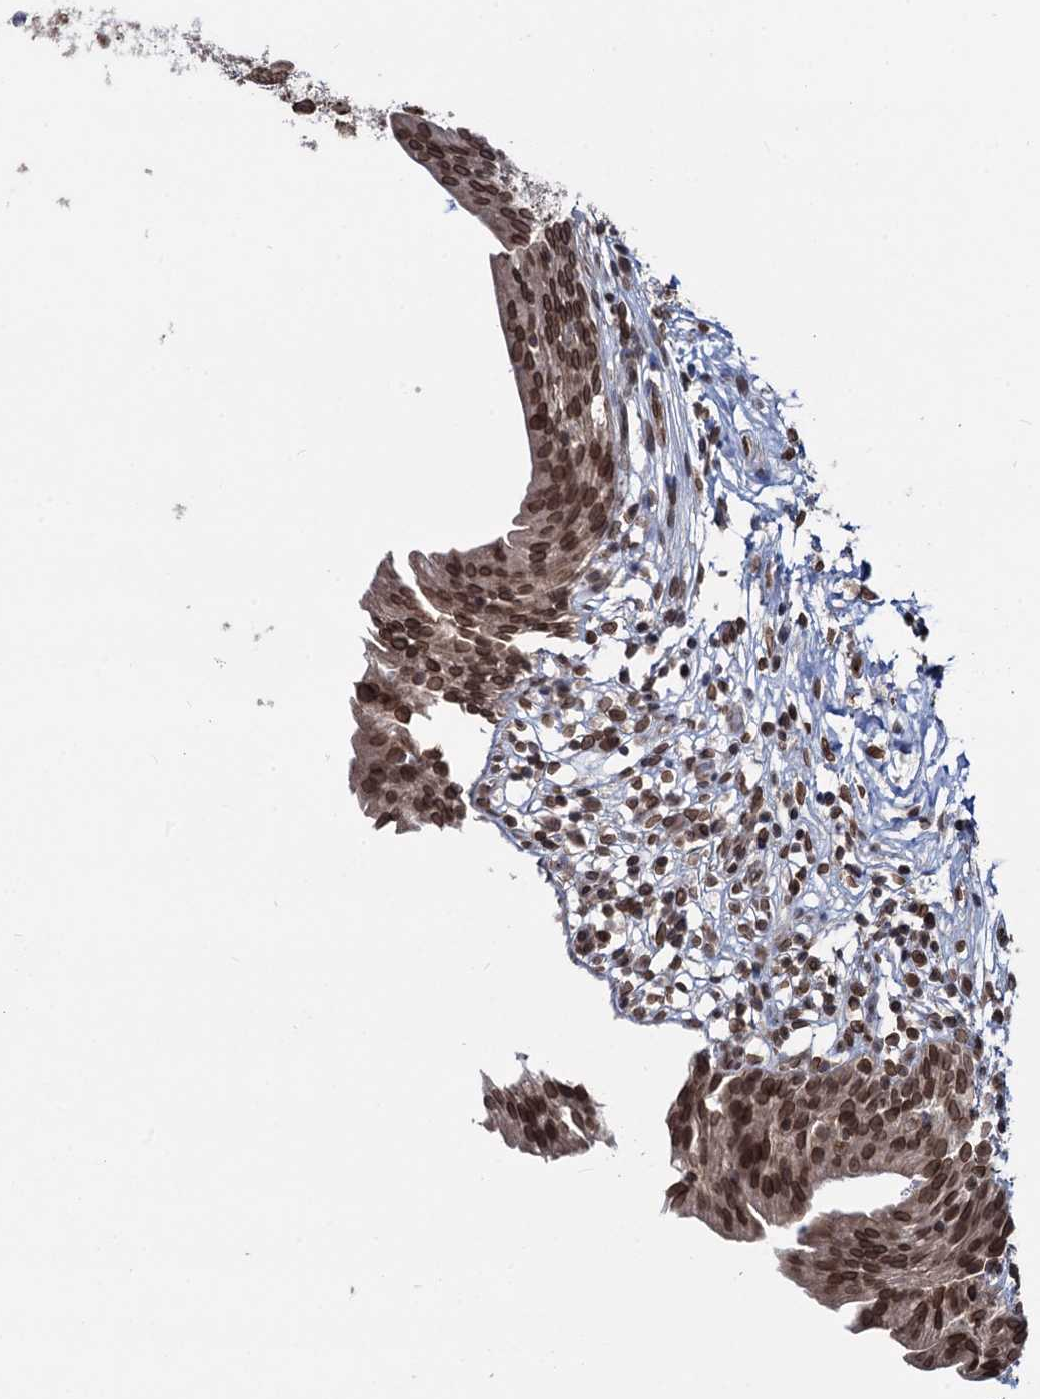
{"staining": {"intensity": "moderate", "quantity": ">75%", "location": "cytoplasmic/membranous,nuclear"}, "tissue": "urinary bladder", "cell_type": "Urothelial cells", "image_type": "normal", "snomed": [{"axis": "morphology", "description": "Normal tissue, NOS"}, {"axis": "morphology", "description": "Inflammation, NOS"}, {"axis": "topography", "description": "Urinary bladder"}], "caption": "A brown stain shows moderate cytoplasmic/membranous,nuclear positivity of a protein in urothelial cells of benign urinary bladder. (DAB (3,3'-diaminobenzidine) IHC with brightfield microscopy, high magnification).", "gene": "RNF6", "patient": {"sex": "male", "age": 63}}